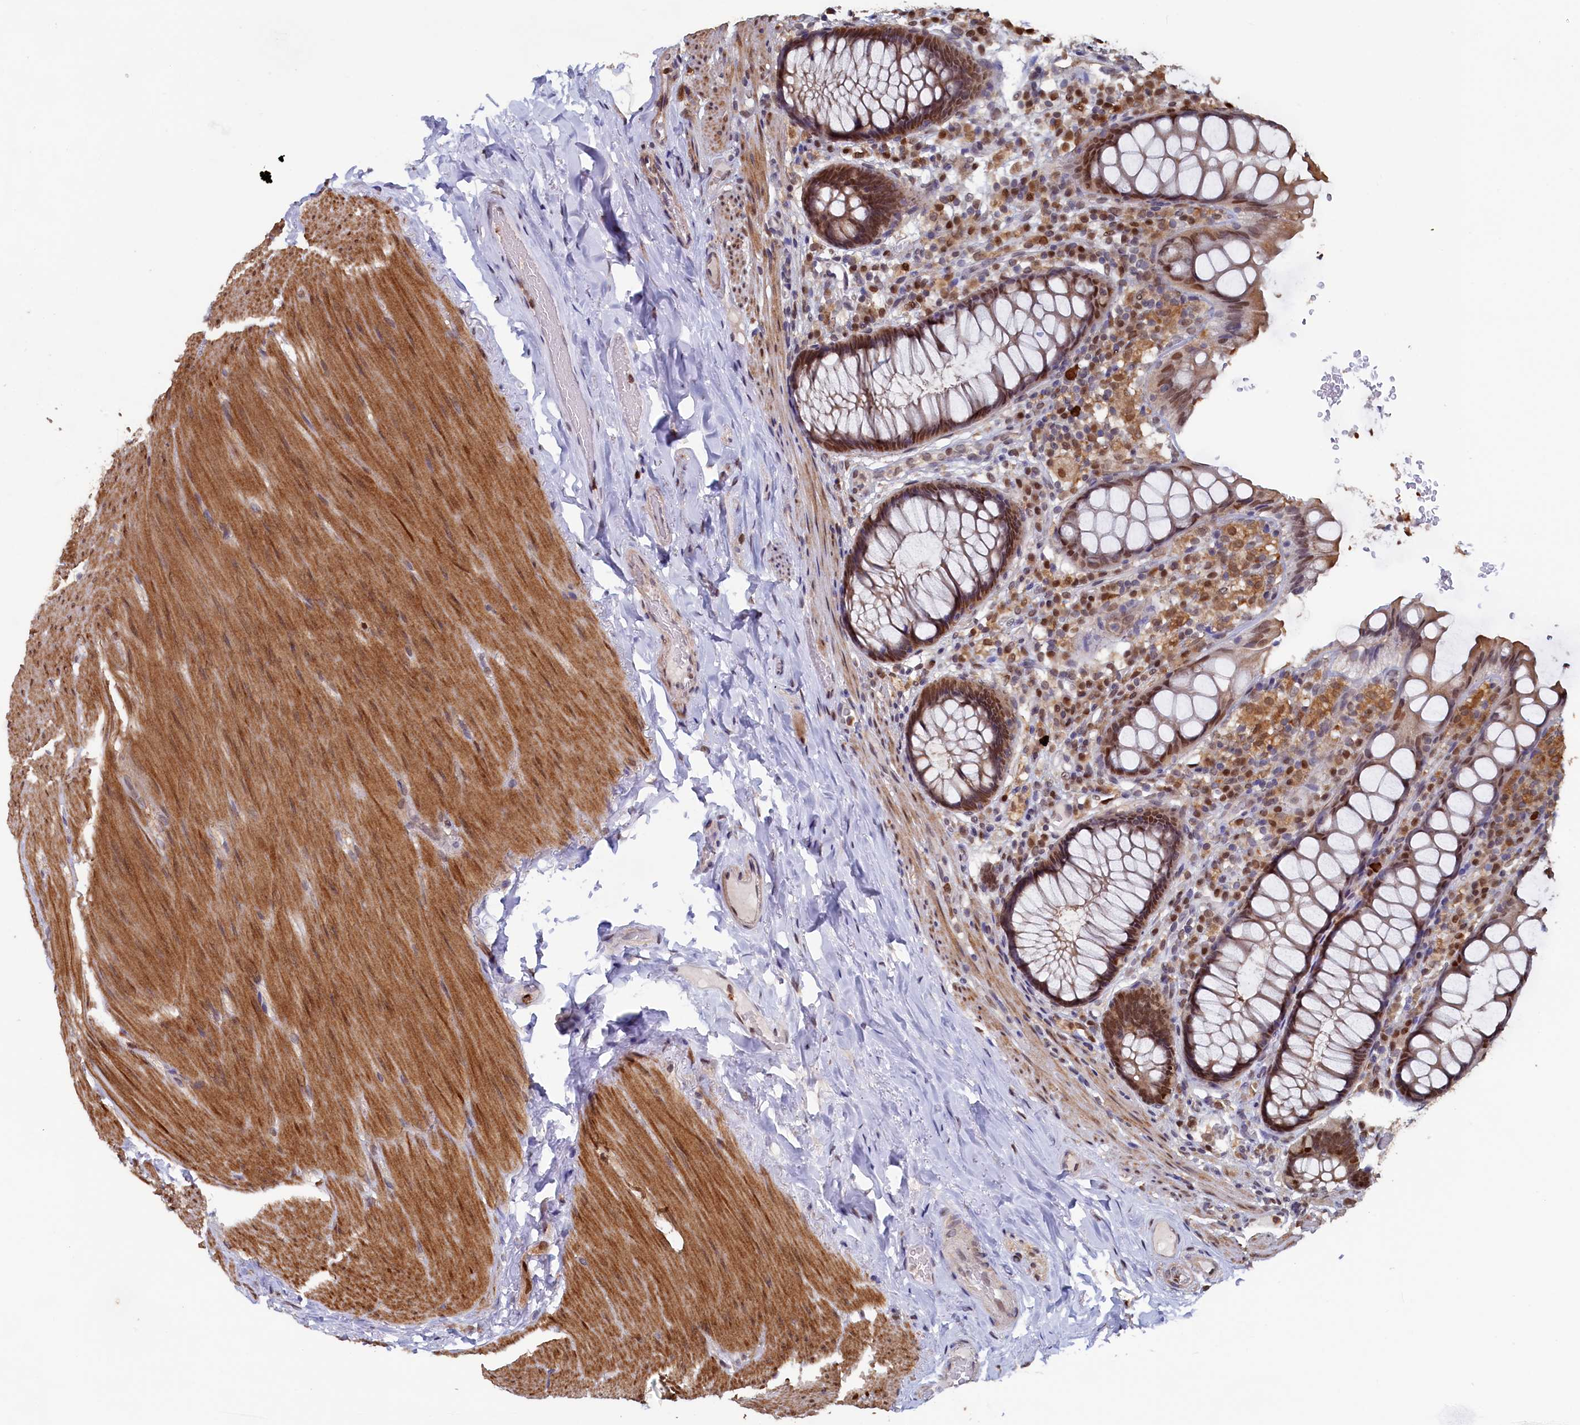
{"staining": {"intensity": "moderate", "quantity": ">75%", "location": "cytoplasmic/membranous,nuclear"}, "tissue": "rectum", "cell_type": "Glandular cells", "image_type": "normal", "snomed": [{"axis": "morphology", "description": "Normal tissue, NOS"}, {"axis": "topography", "description": "Rectum"}], "caption": "High-power microscopy captured an immunohistochemistry (IHC) image of normal rectum, revealing moderate cytoplasmic/membranous,nuclear staining in about >75% of glandular cells.", "gene": "AHCY", "patient": {"sex": "male", "age": 83}}